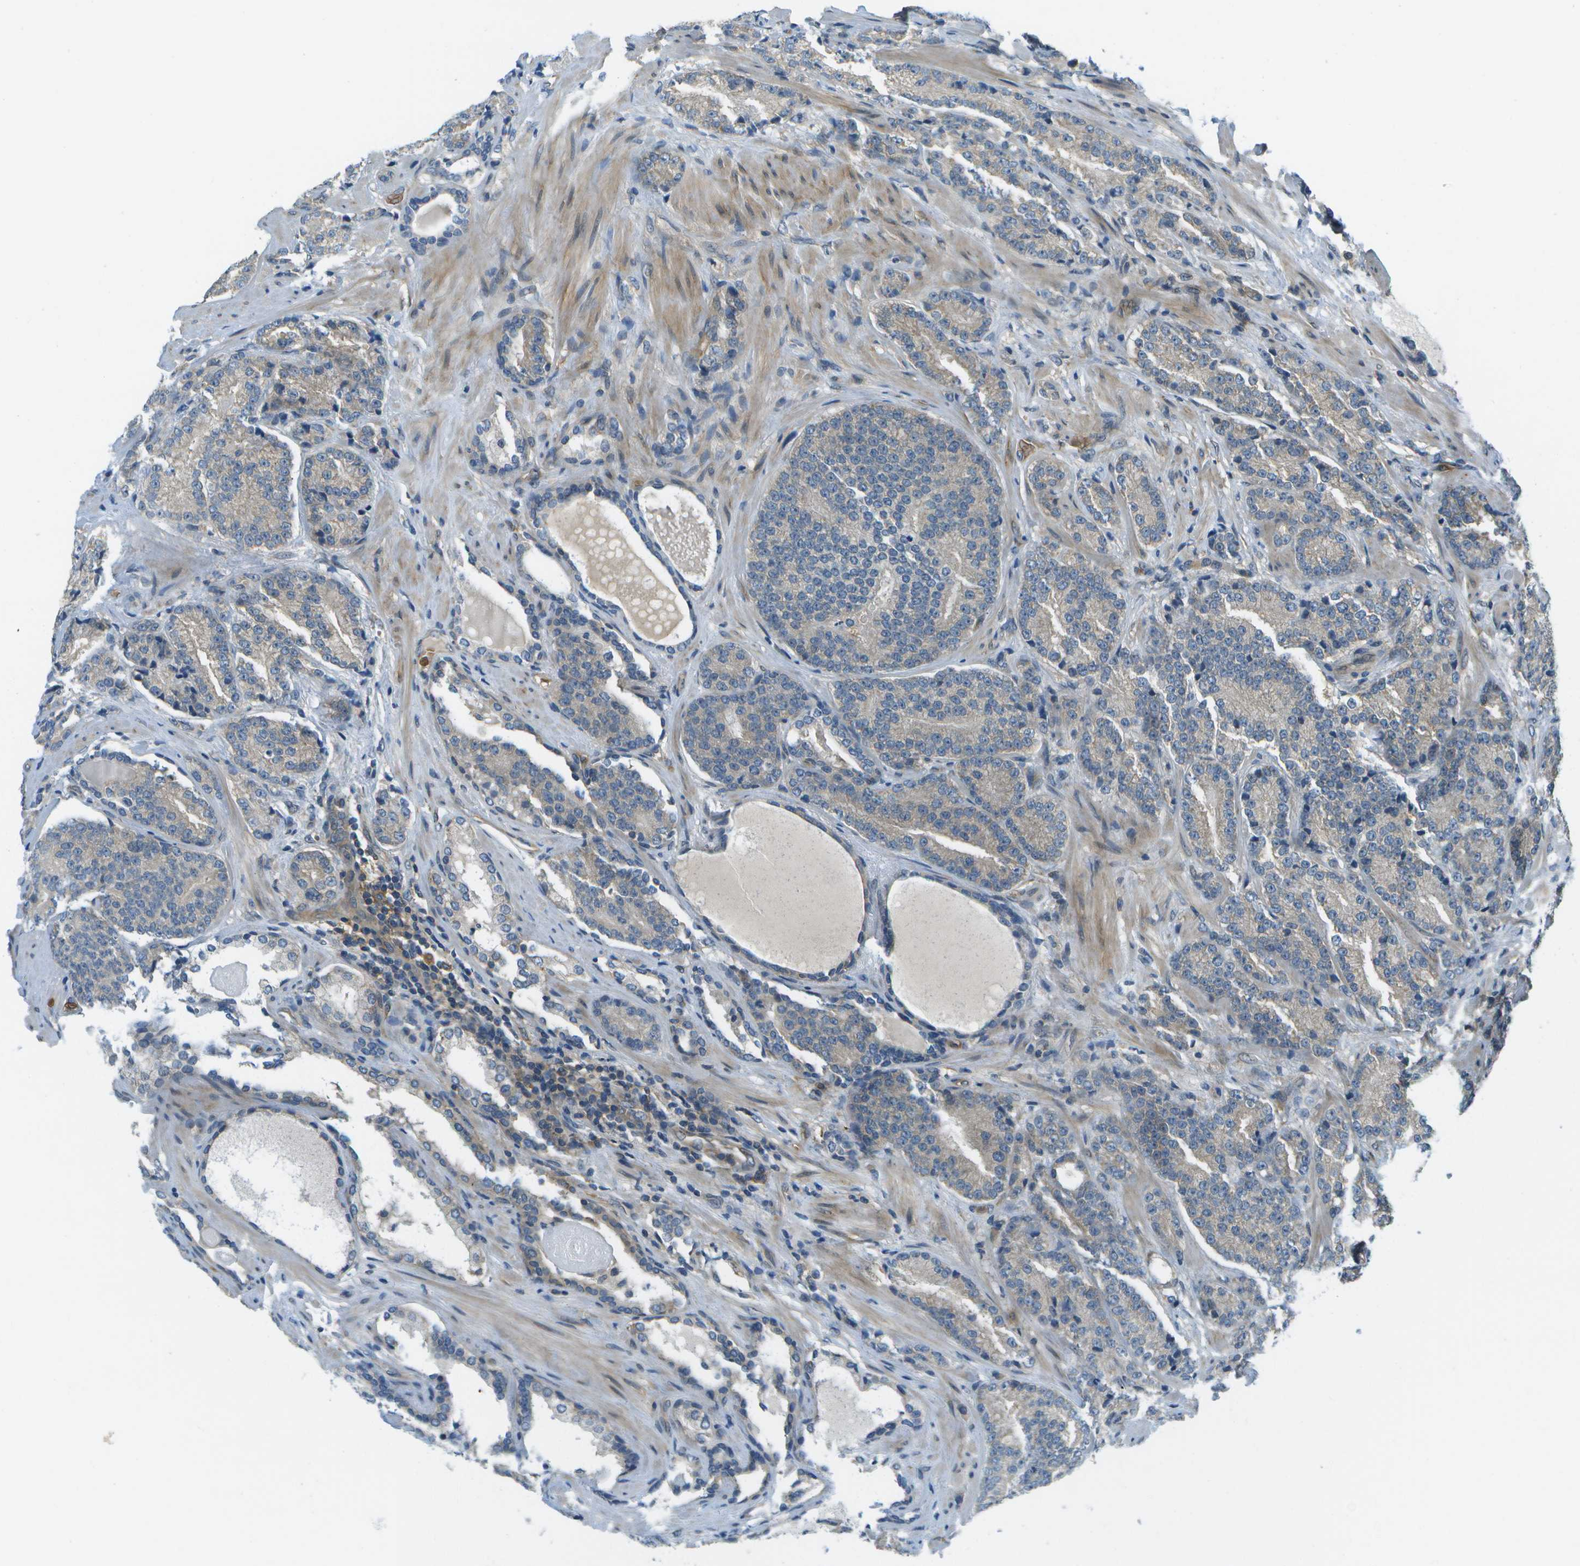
{"staining": {"intensity": "weak", "quantity": "<25%", "location": "cytoplasmic/membranous"}, "tissue": "prostate cancer", "cell_type": "Tumor cells", "image_type": "cancer", "snomed": [{"axis": "morphology", "description": "Adenocarcinoma, High grade"}, {"axis": "topography", "description": "Prostate"}], "caption": "DAB (3,3'-diaminobenzidine) immunohistochemical staining of human prostate cancer (adenocarcinoma (high-grade)) displays no significant expression in tumor cells.", "gene": "CTIF", "patient": {"sex": "male", "age": 61}}